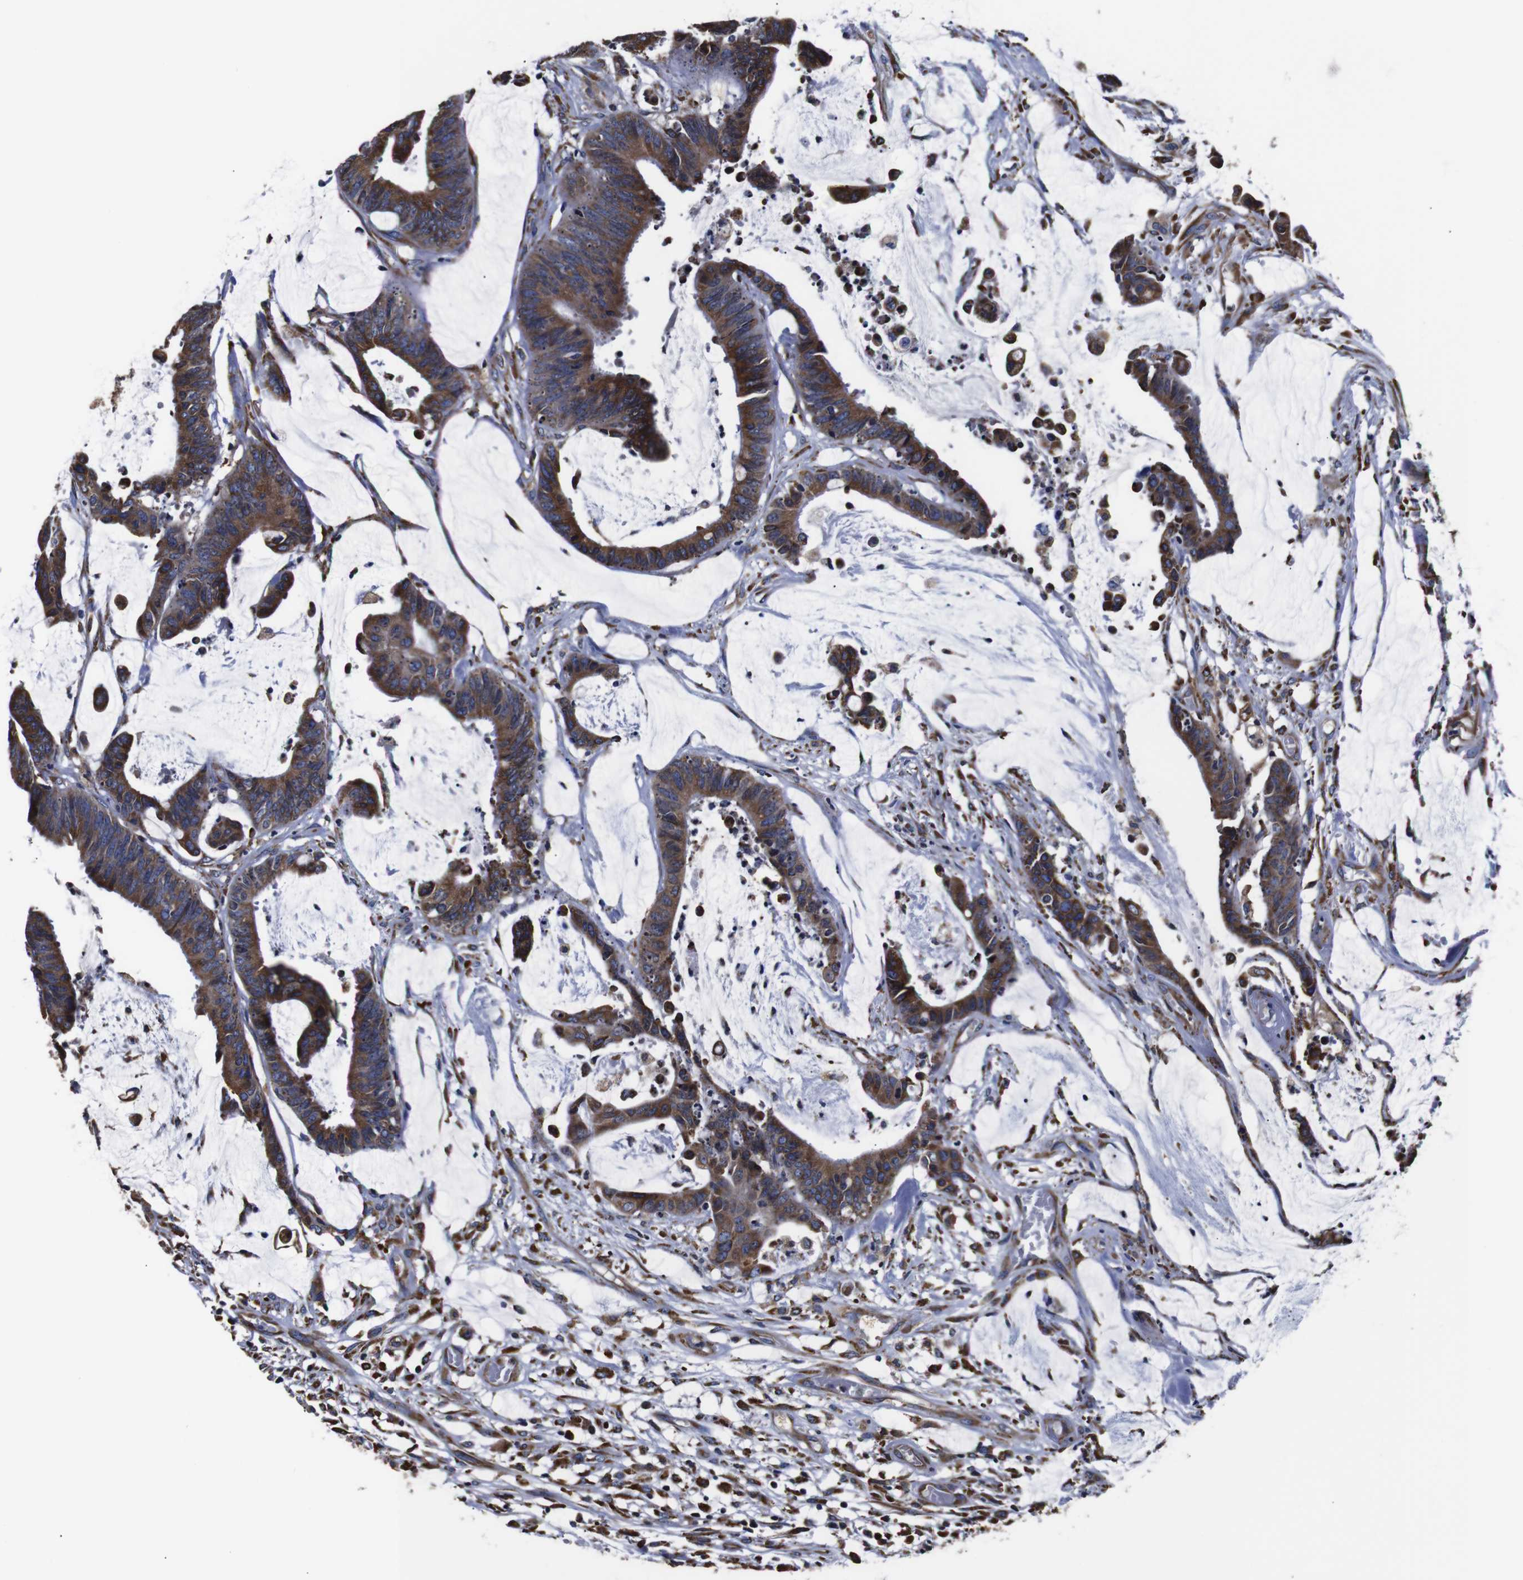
{"staining": {"intensity": "moderate", "quantity": ">75%", "location": "cytoplasmic/membranous"}, "tissue": "colorectal cancer", "cell_type": "Tumor cells", "image_type": "cancer", "snomed": [{"axis": "morphology", "description": "Adenocarcinoma, NOS"}, {"axis": "topography", "description": "Rectum"}], "caption": "DAB (3,3'-diaminobenzidine) immunohistochemical staining of human colorectal cancer (adenocarcinoma) shows moderate cytoplasmic/membranous protein positivity in approximately >75% of tumor cells.", "gene": "PPIB", "patient": {"sex": "female", "age": 66}}